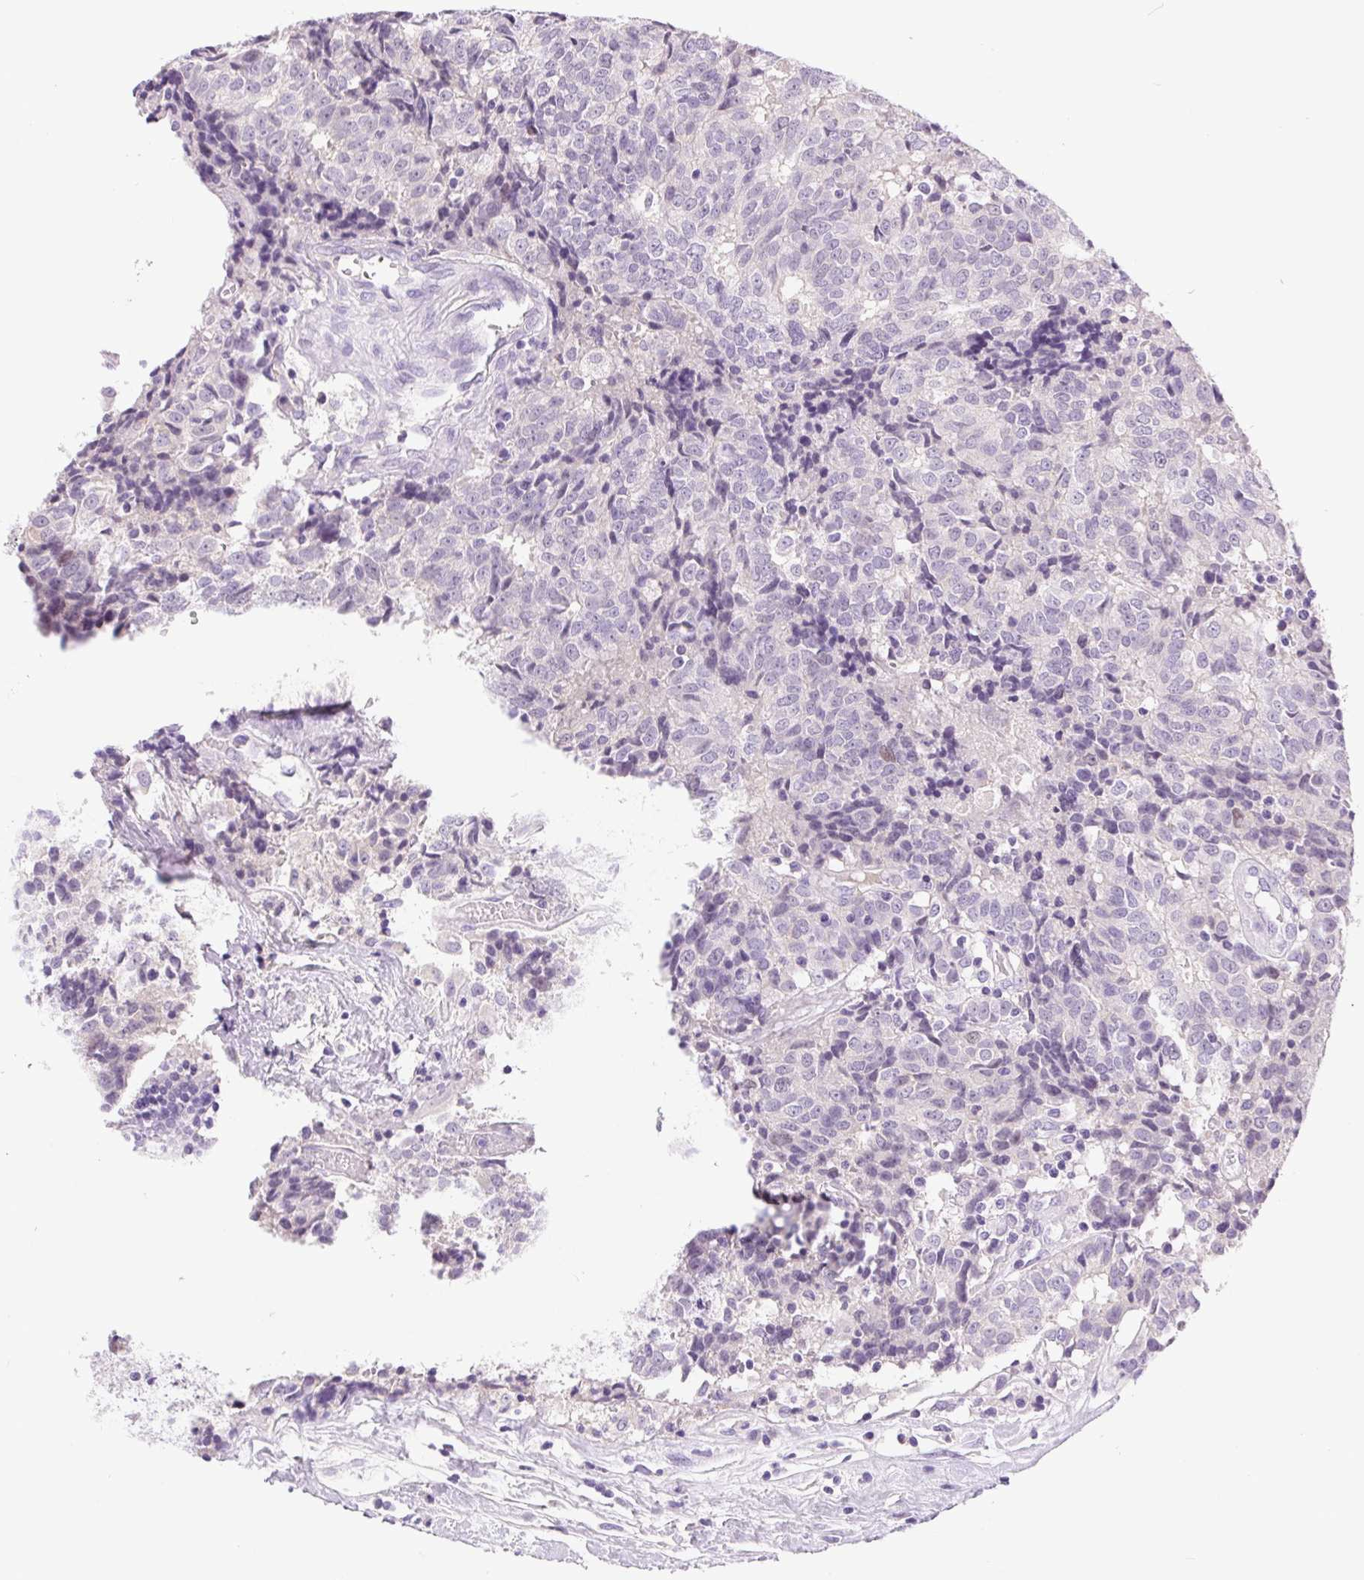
{"staining": {"intensity": "negative", "quantity": "none", "location": "none"}, "tissue": "prostate cancer", "cell_type": "Tumor cells", "image_type": "cancer", "snomed": [{"axis": "morphology", "description": "Adenocarcinoma, High grade"}, {"axis": "topography", "description": "Prostate and seminal vesicle, NOS"}], "caption": "Immunohistochemistry (IHC) photomicrograph of neoplastic tissue: human prostate cancer stained with DAB shows no significant protein positivity in tumor cells. (Stains: DAB immunohistochemistry with hematoxylin counter stain, Microscopy: brightfield microscopy at high magnification).", "gene": "SSTR4", "patient": {"sex": "male", "age": 60}}